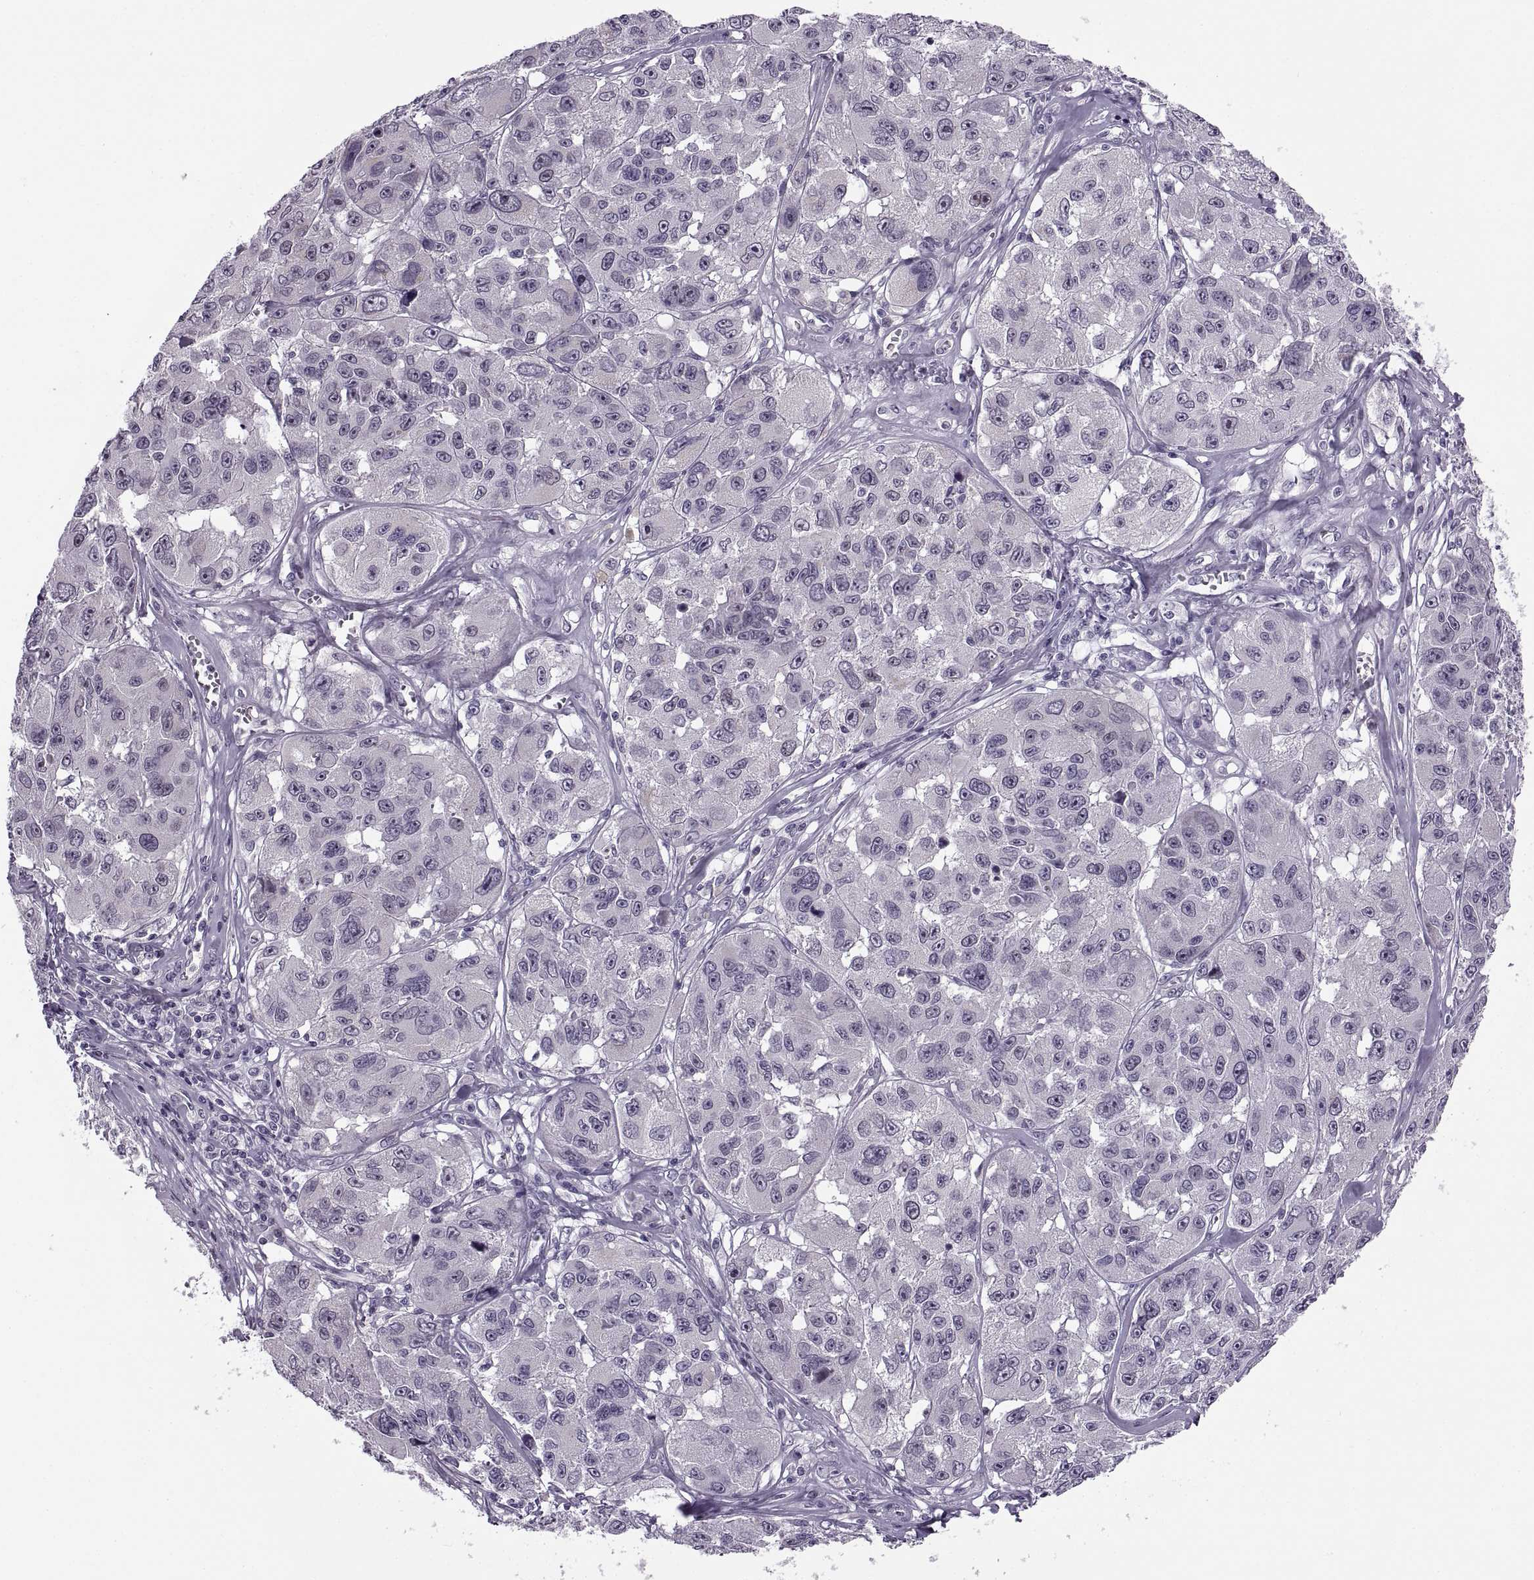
{"staining": {"intensity": "negative", "quantity": "none", "location": "none"}, "tissue": "melanoma", "cell_type": "Tumor cells", "image_type": "cancer", "snomed": [{"axis": "morphology", "description": "Malignant melanoma, NOS"}, {"axis": "topography", "description": "Skin"}], "caption": "Malignant melanoma was stained to show a protein in brown. There is no significant staining in tumor cells. Brightfield microscopy of immunohistochemistry stained with DAB (3,3'-diaminobenzidine) (brown) and hematoxylin (blue), captured at high magnification.", "gene": "MAGEB1", "patient": {"sex": "female", "age": 66}}